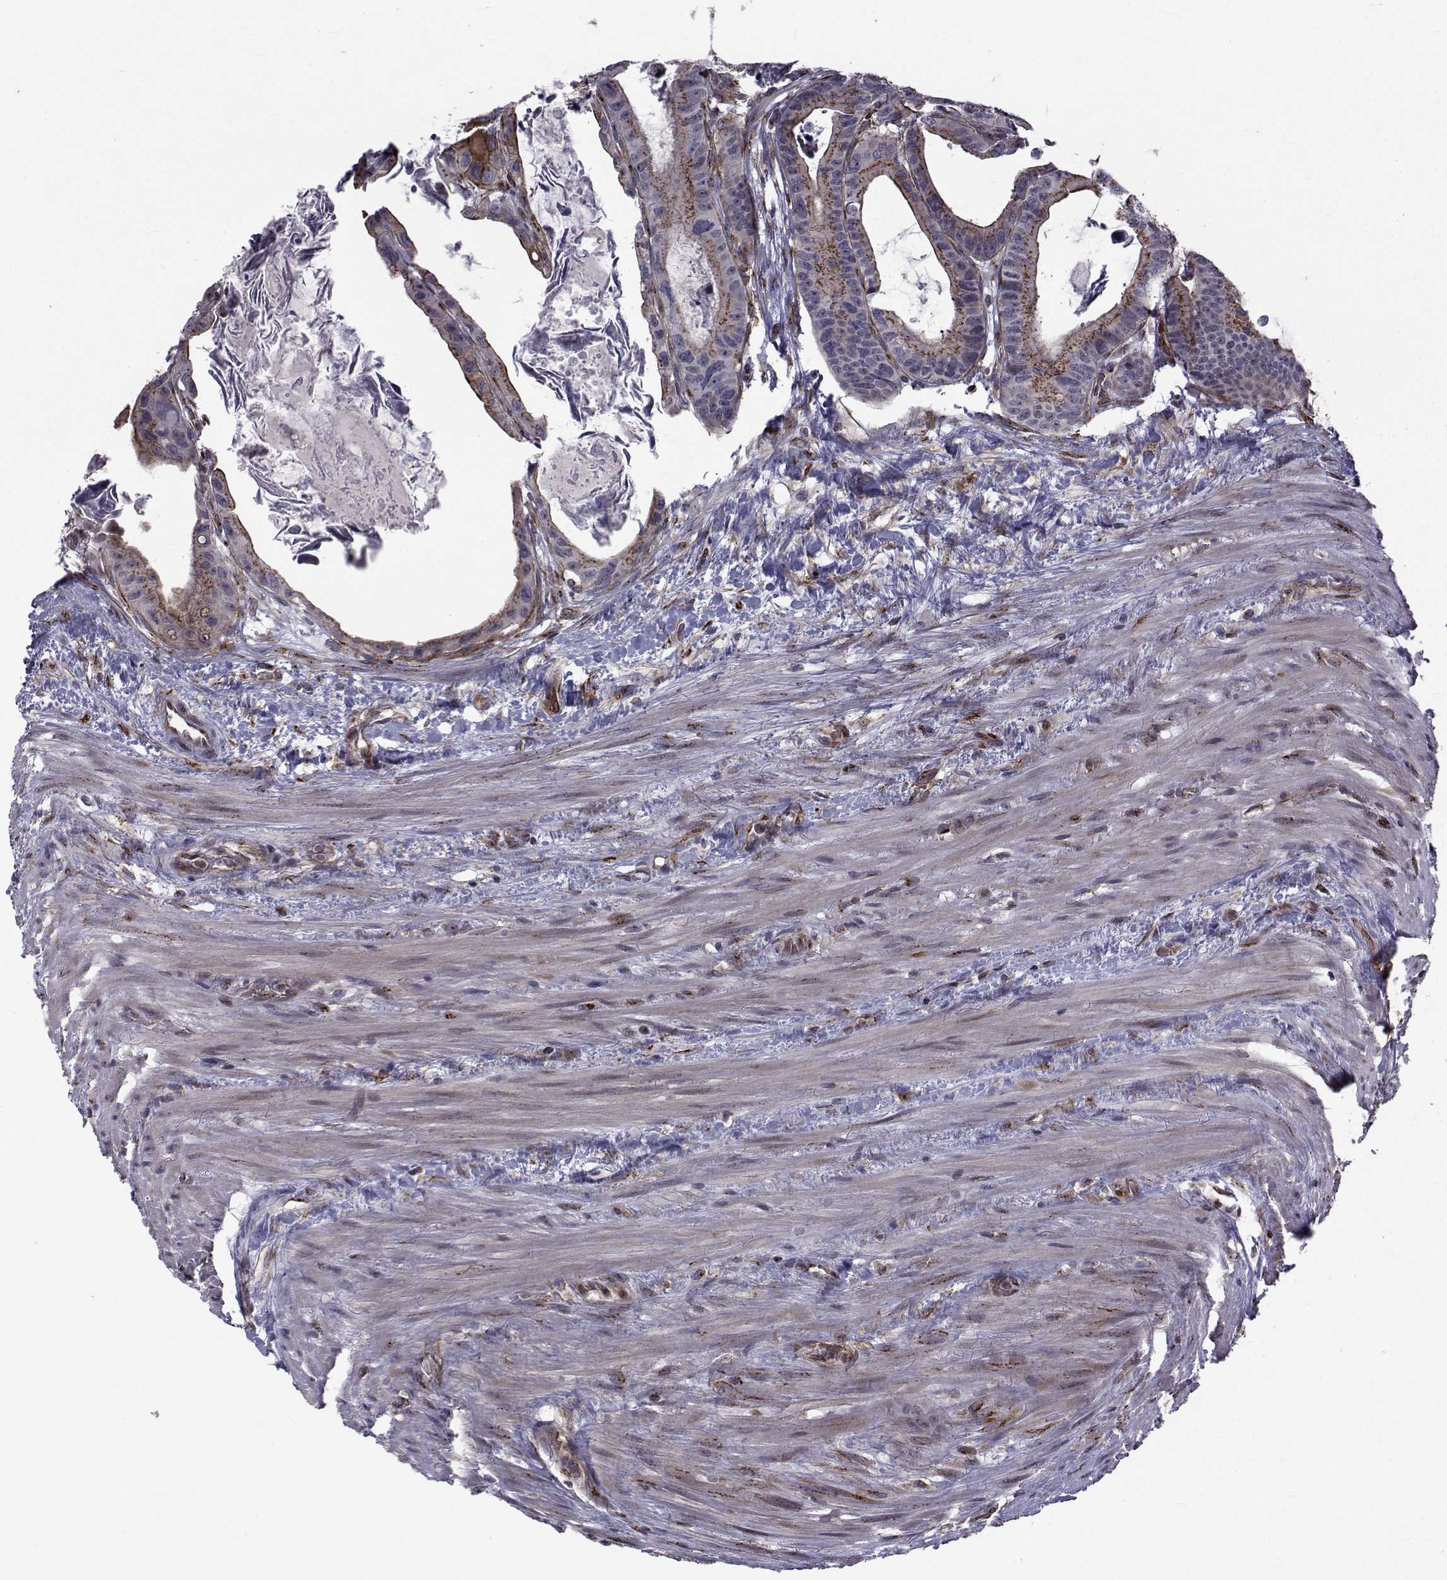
{"staining": {"intensity": "moderate", "quantity": "25%-75%", "location": "cytoplasmic/membranous"}, "tissue": "colorectal cancer", "cell_type": "Tumor cells", "image_type": "cancer", "snomed": [{"axis": "morphology", "description": "Adenocarcinoma, NOS"}, {"axis": "topography", "description": "Rectum"}], "caption": "Moderate cytoplasmic/membranous positivity is identified in approximately 25%-75% of tumor cells in adenocarcinoma (colorectal).", "gene": "ATP6V1C2", "patient": {"sex": "male", "age": 64}}